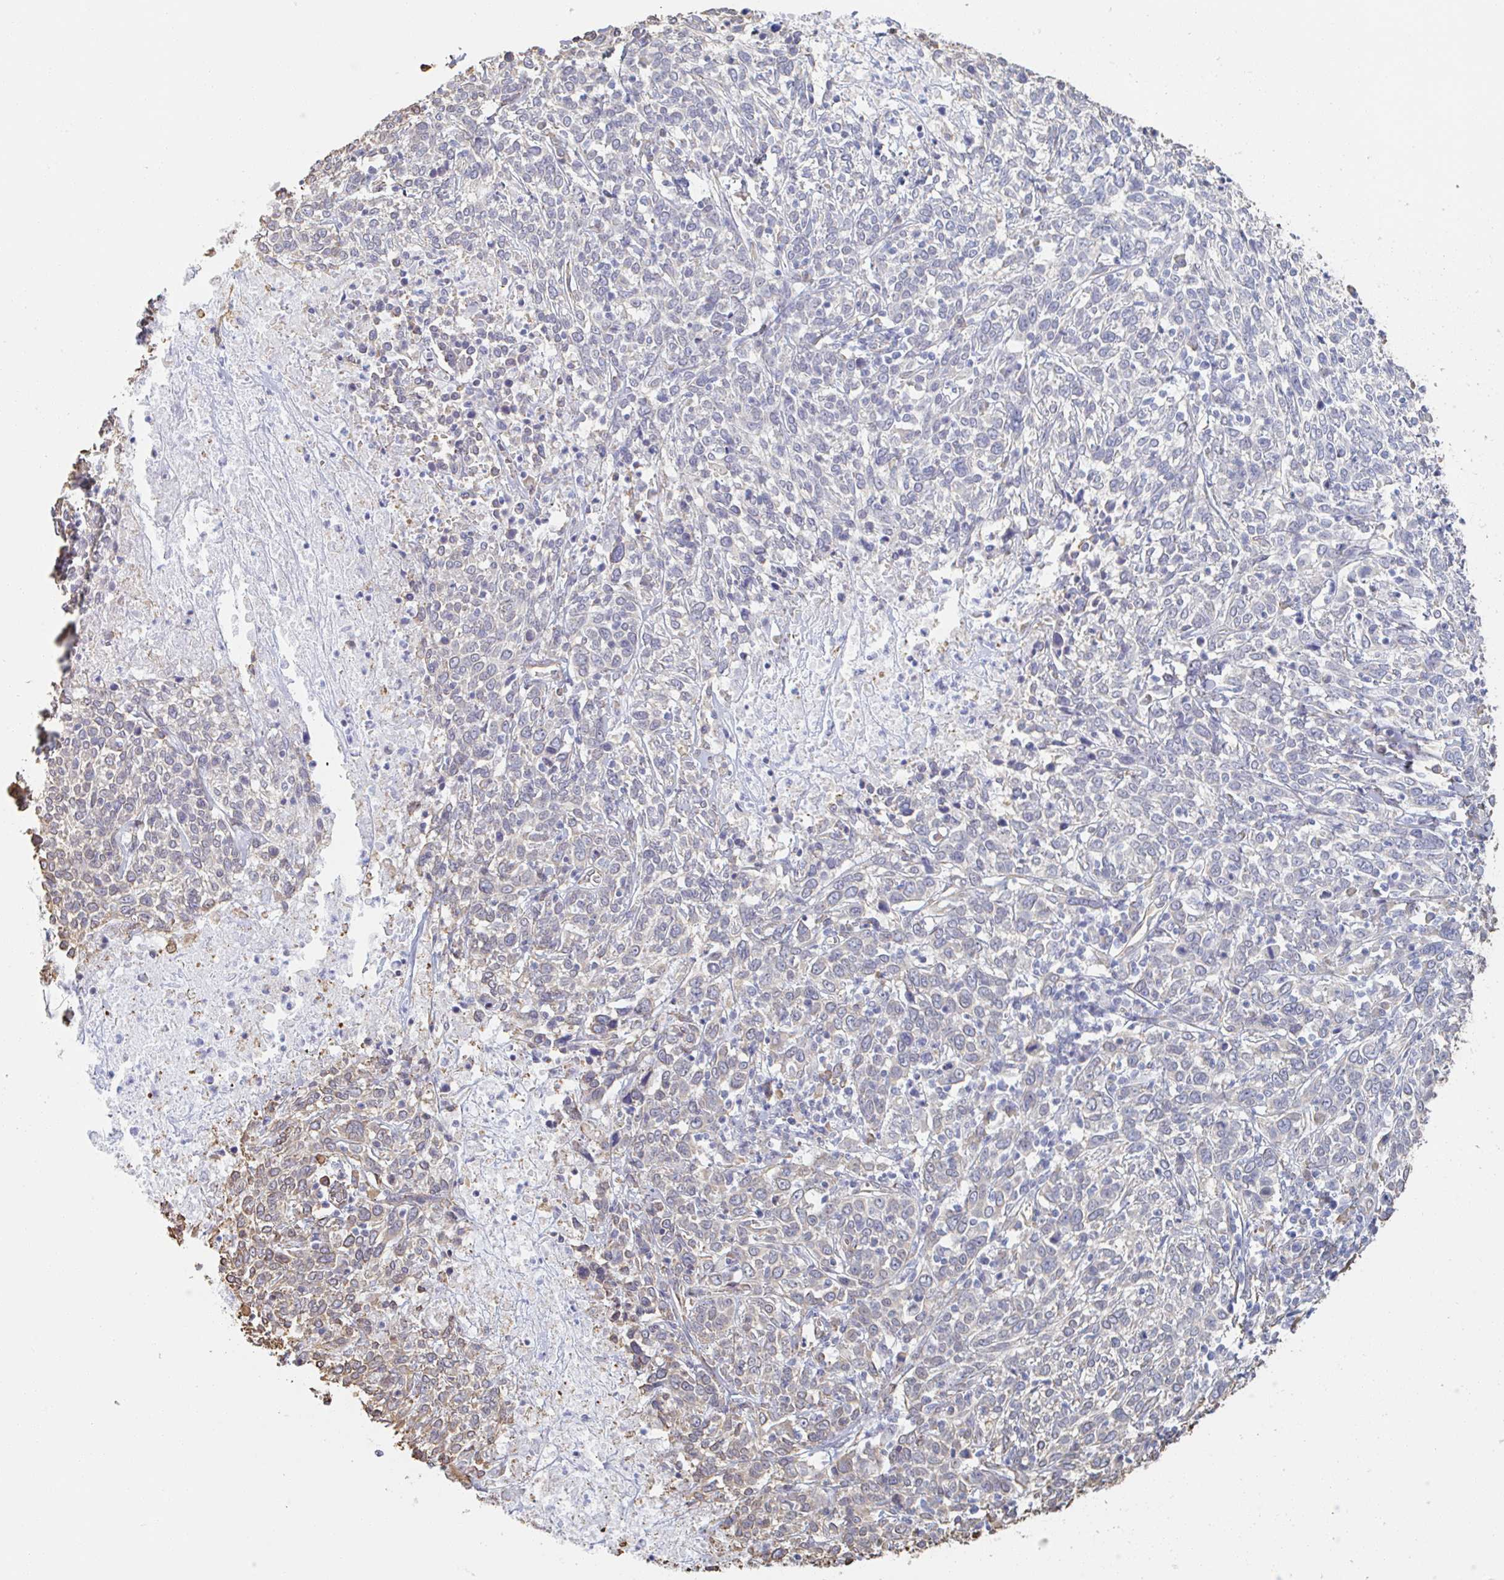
{"staining": {"intensity": "moderate", "quantity": "<25%", "location": "cytoplasmic/membranous"}, "tissue": "cervical cancer", "cell_type": "Tumor cells", "image_type": "cancer", "snomed": [{"axis": "morphology", "description": "Squamous cell carcinoma, NOS"}, {"axis": "topography", "description": "Cervix"}], "caption": "Immunohistochemistry (IHC) image of squamous cell carcinoma (cervical) stained for a protein (brown), which shows low levels of moderate cytoplasmic/membranous staining in approximately <25% of tumor cells.", "gene": "RAB5IF", "patient": {"sex": "female", "age": 46}}